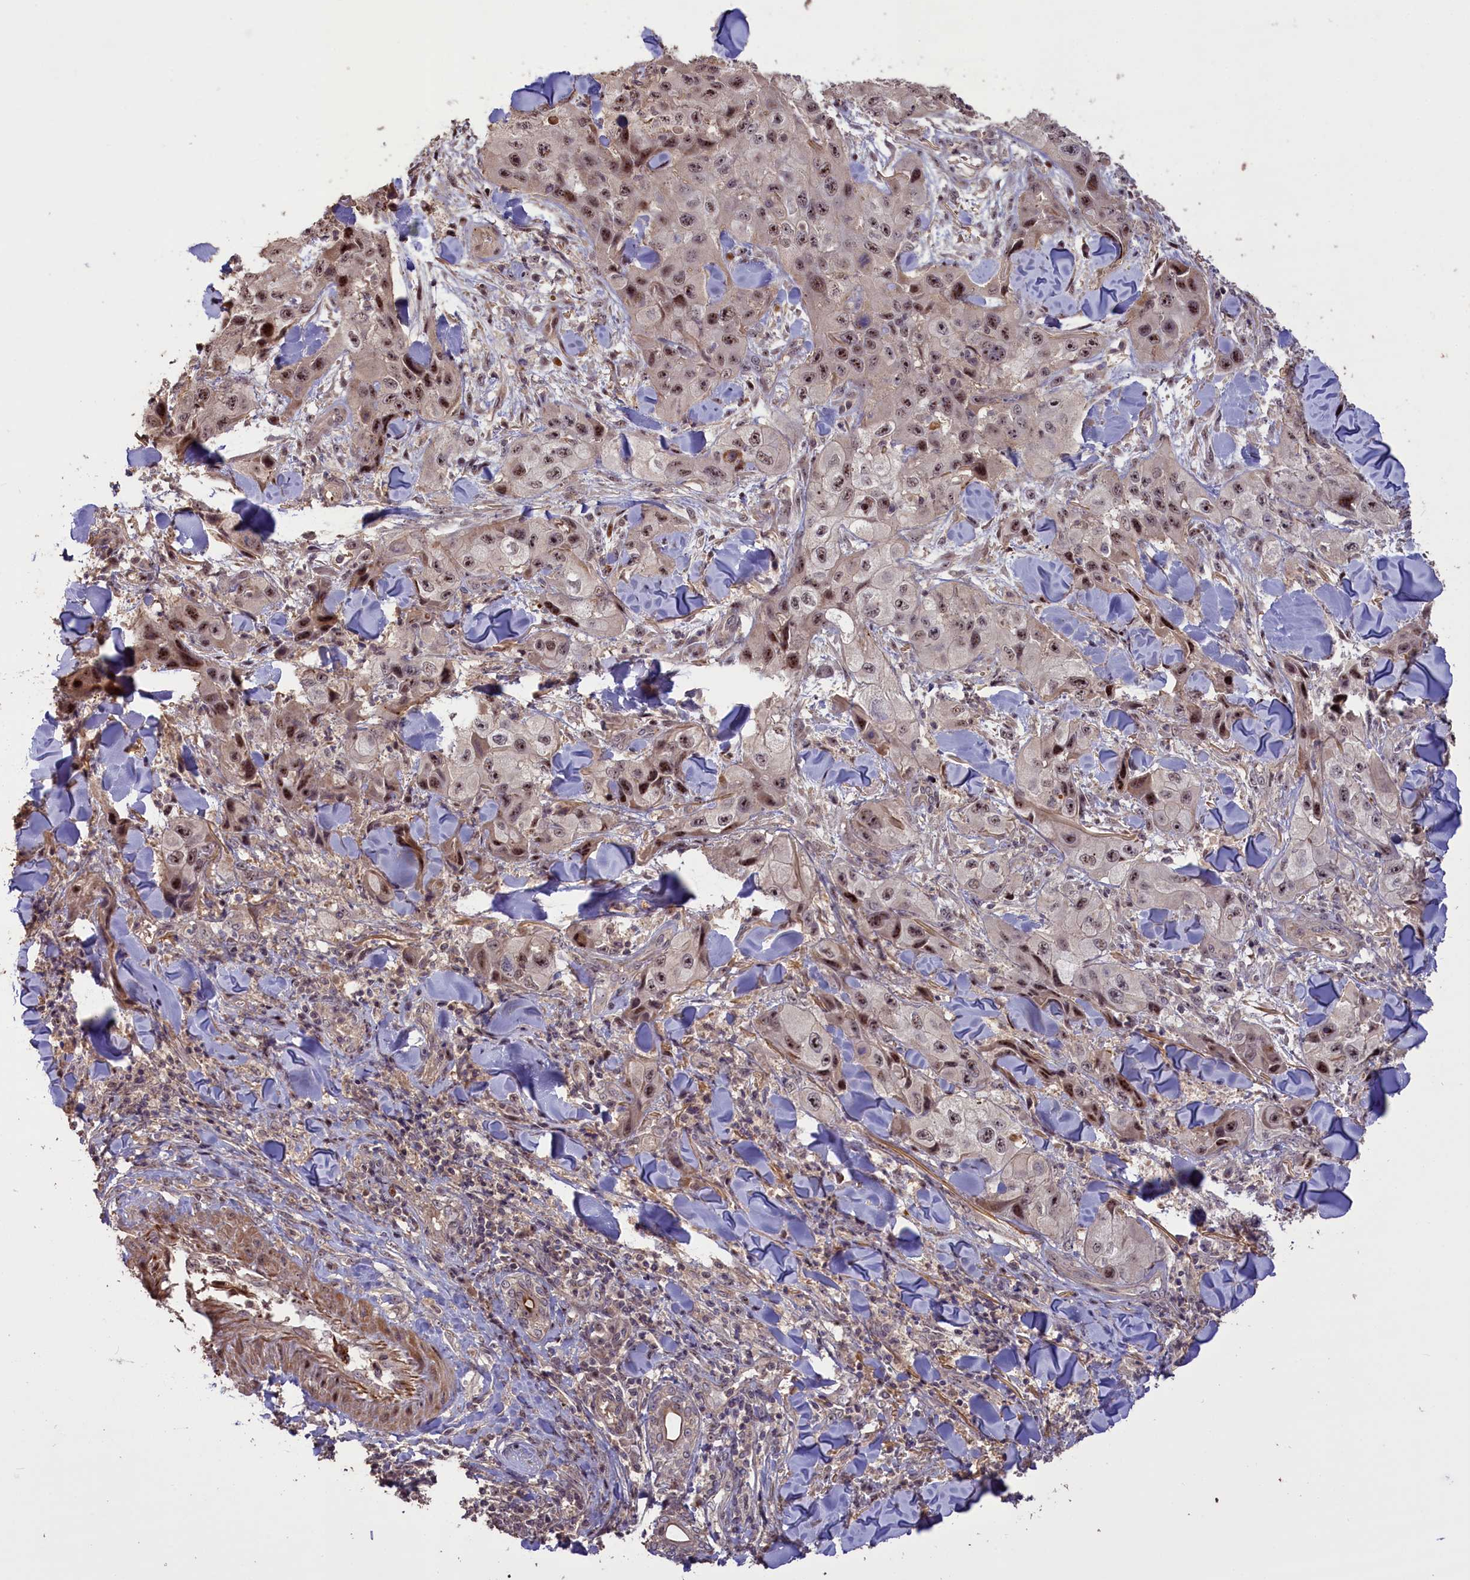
{"staining": {"intensity": "moderate", "quantity": ">75%", "location": "nuclear"}, "tissue": "skin cancer", "cell_type": "Tumor cells", "image_type": "cancer", "snomed": [{"axis": "morphology", "description": "Squamous cell carcinoma, NOS"}, {"axis": "topography", "description": "Skin"}, {"axis": "topography", "description": "Subcutis"}], "caption": "Brown immunohistochemical staining in squamous cell carcinoma (skin) shows moderate nuclear positivity in approximately >75% of tumor cells. (Brightfield microscopy of DAB IHC at high magnification).", "gene": "FUZ", "patient": {"sex": "male", "age": 73}}